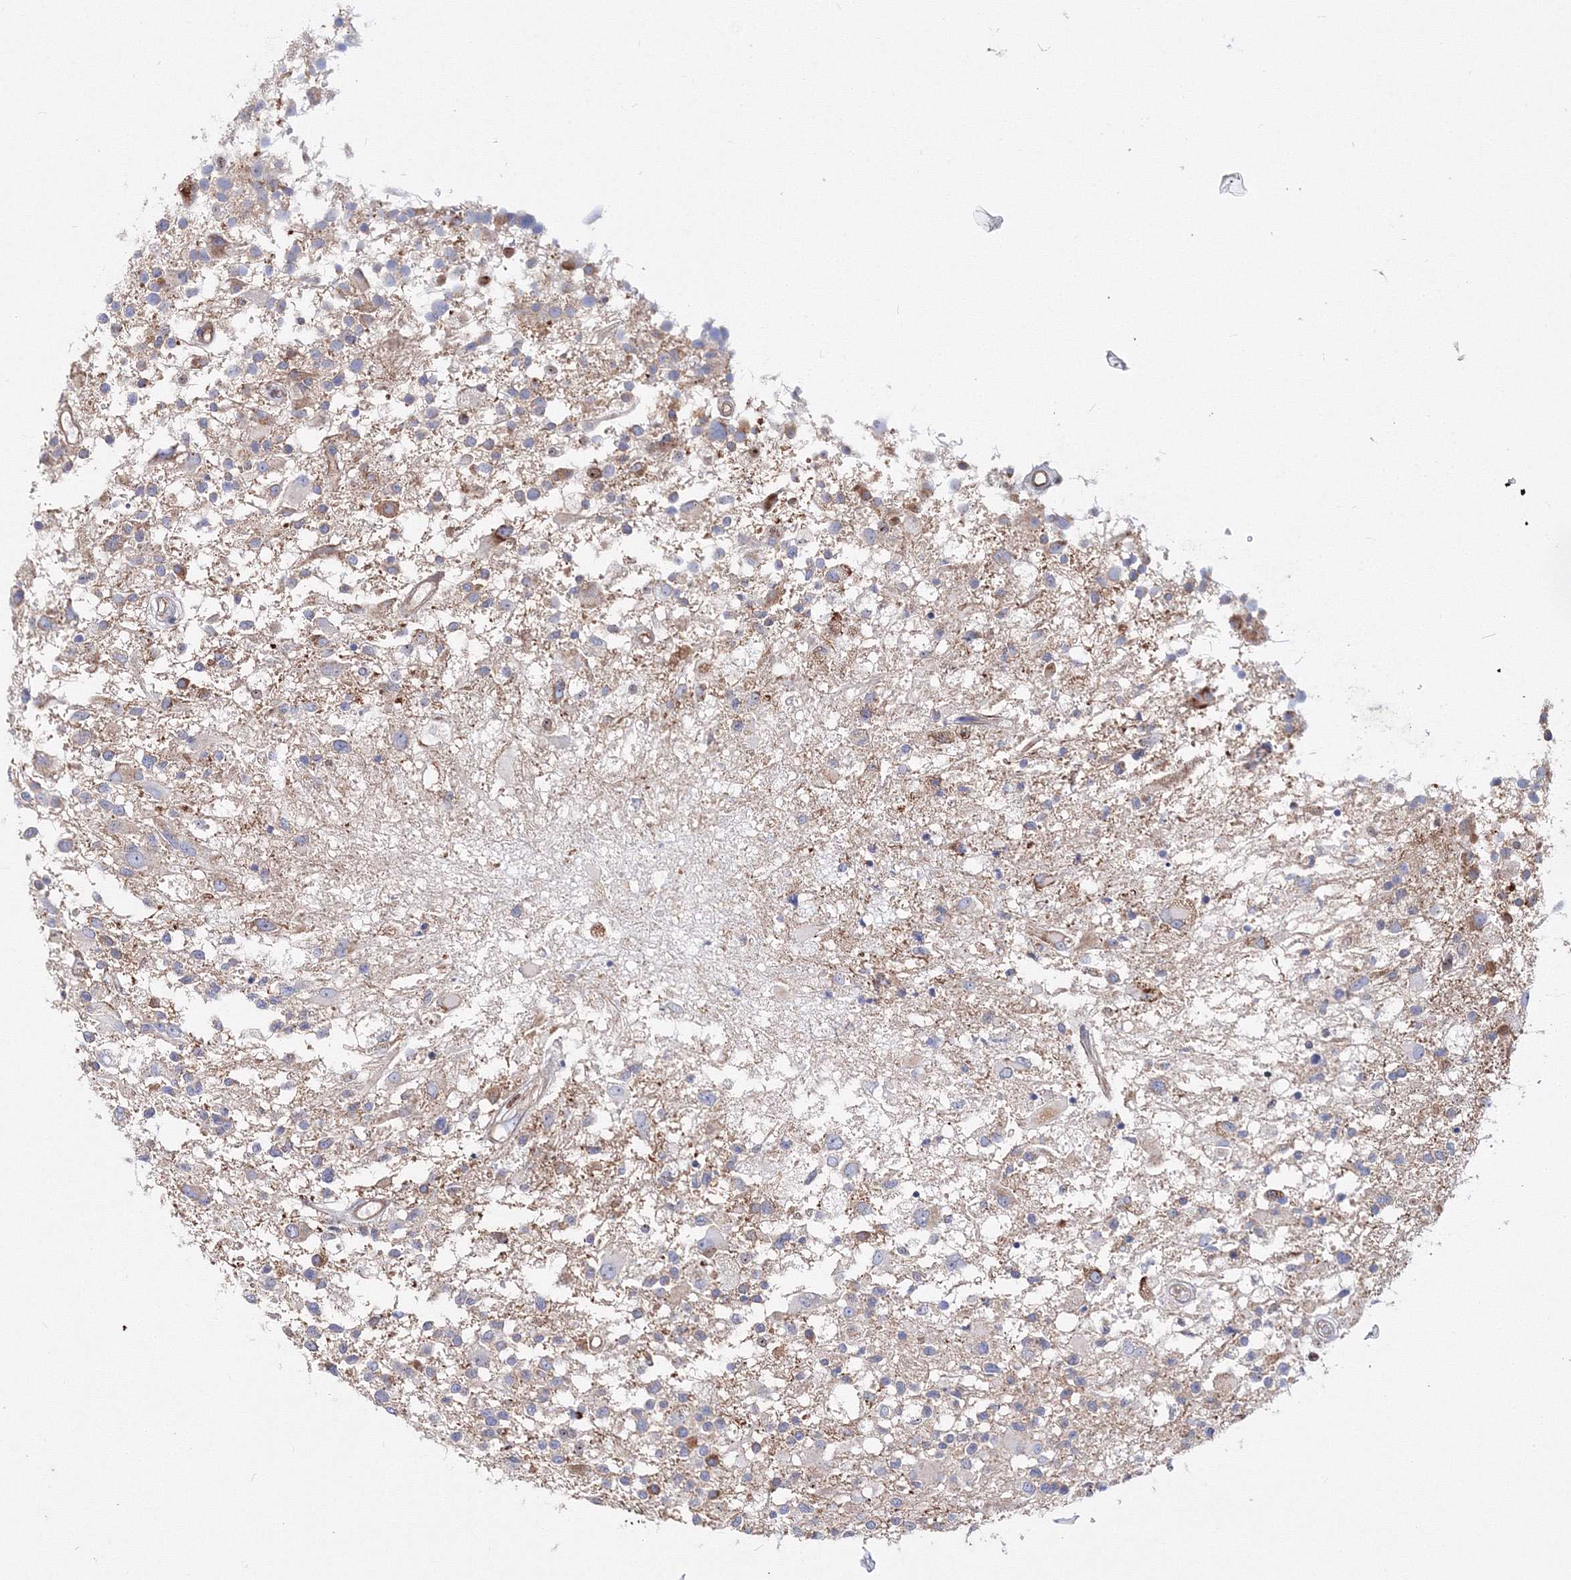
{"staining": {"intensity": "moderate", "quantity": "<25%", "location": "cytoplasmic/membranous"}, "tissue": "glioma", "cell_type": "Tumor cells", "image_type": "cancer", "snomed": [{"axis": "morphology", "description": "Glioma, malignant, High grade"}, {"axis": "morphology", "description": "Glioblastoma, NOS"}, {"axis": "topography", "description": "Brain"}], "caption": "The histopathology image demonstrates staining of malignant glioma (high-grade), revealing moderate cytoplasmic/membranous protein positivity (brown color) within tumor cells.", "gene": "C11orf52", "patient": {"sex": "male", "age": 60}}